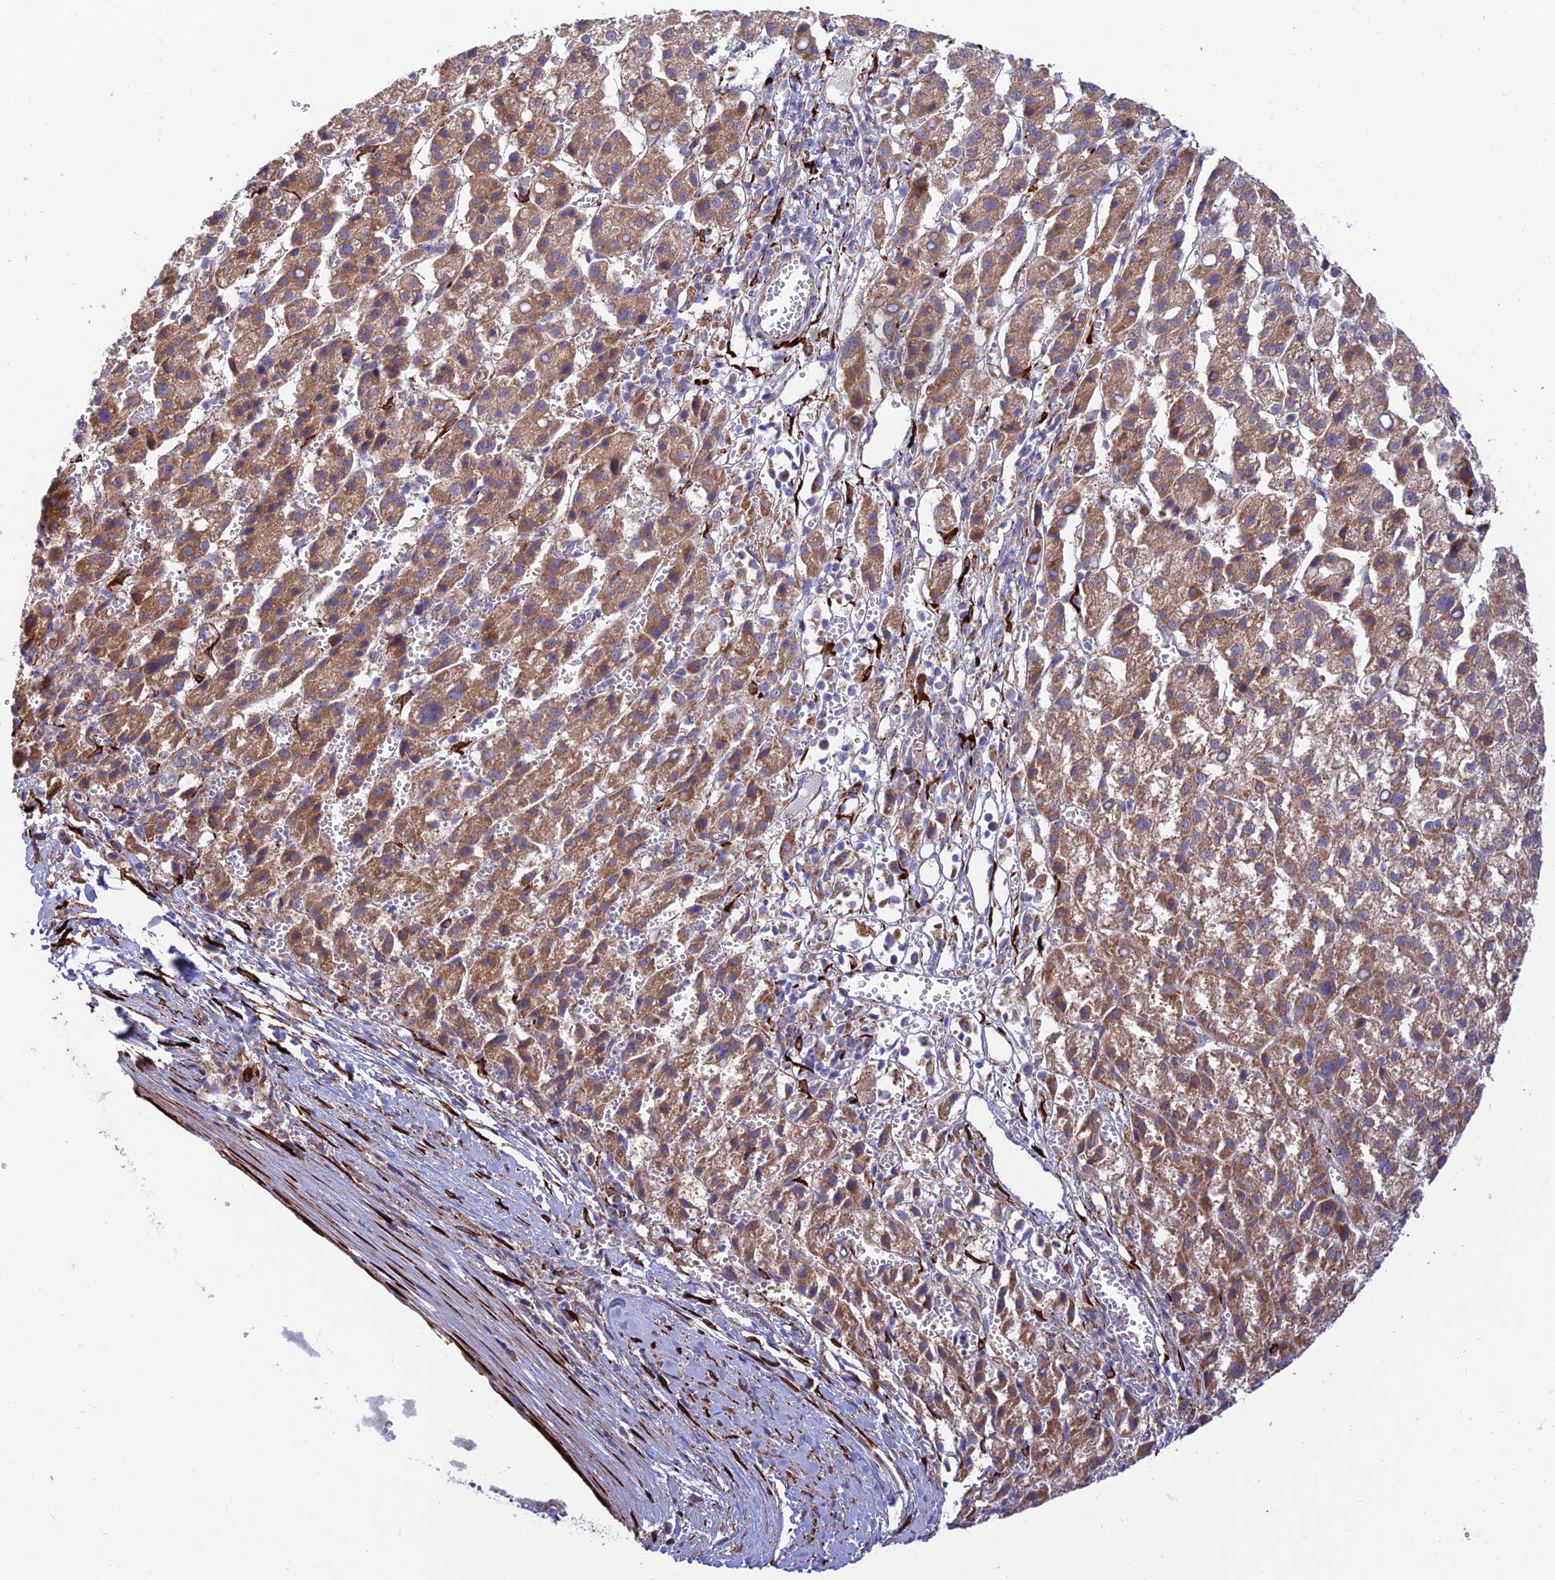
{"staining": {"intensity": "moderate", "quantity": ">75%", "location": "cytoplasmic/membranous"}, "tissue": "liver cancer", "cell_type": "Tumor cells", "image_type": "cancer", "snomed": [{"axis": "morphology", "description": "Carcinoma, Hepatocellular, NOS"}, {"axis": "topography", "description": "Liver"}], "caption": "Brown immunohistochemical staining in liver hepatocellular carcinoma exhibits moderate cytoplasmic/membranous staining in about >75% of tumor cells.", "gene": "RCN3", "patient": {"sex": "female", "age": 58}}